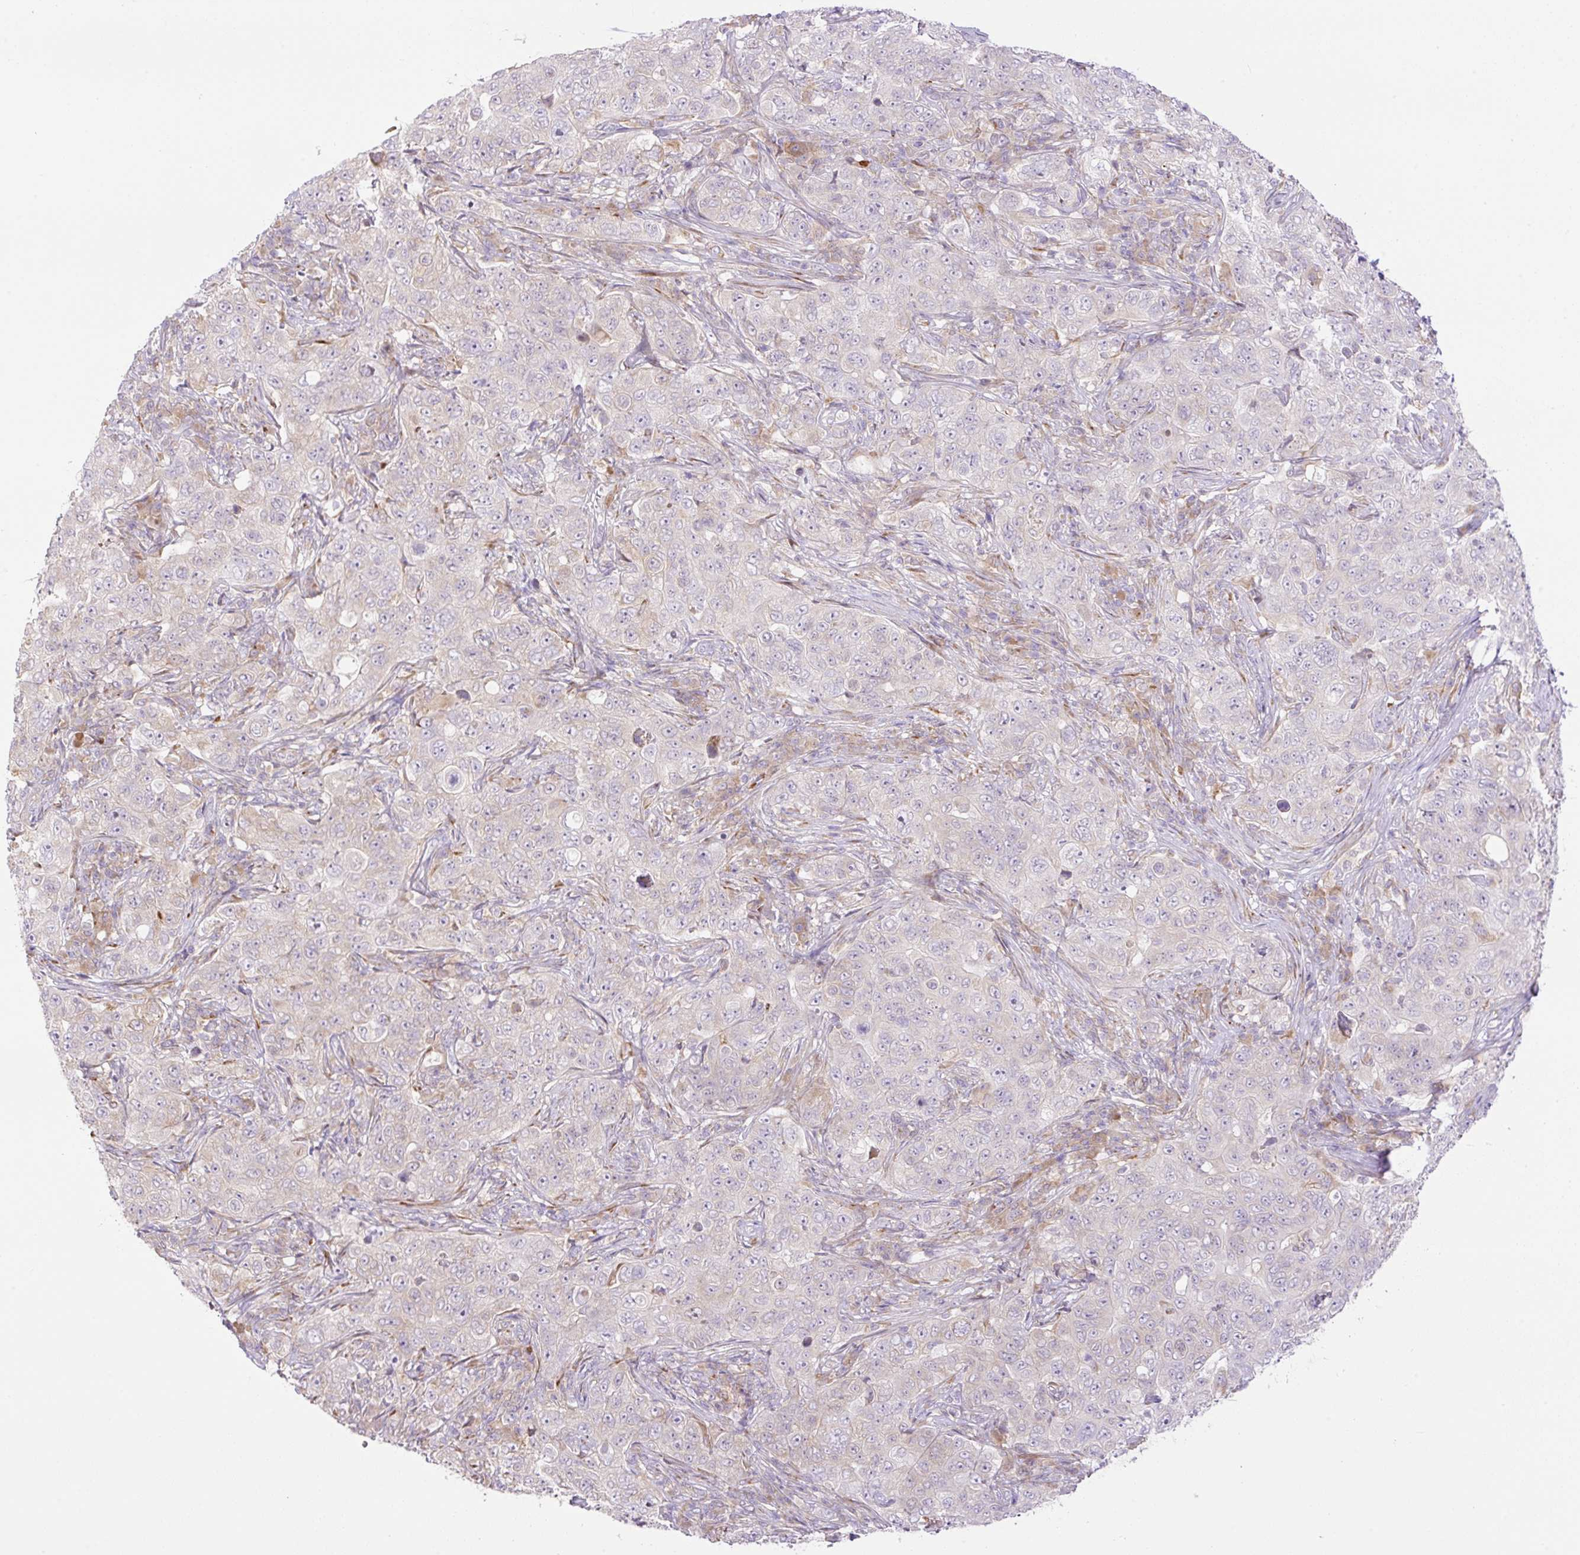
{"staining": {"intensity": "negative", "quantity": "none", "location": "none"}, "tissue": "pancreatic cancer", "cell_type": "Tumor cells", "image_type": "cancer", "snomed": [{"axis": "morphology", "description": "Adenocarcinoma, NOS"}, {"axis": "topography", "description": "Pancreas"}], "caption": "Immunohistochemical staining of human pancreatic cancer exhibits no significant positivity in tumor cells. (Immunohistochemistry, brightfield microscopy, high magnification).", "gene": "POFUT1", "patient": {"sex": "male", "age": 68}}